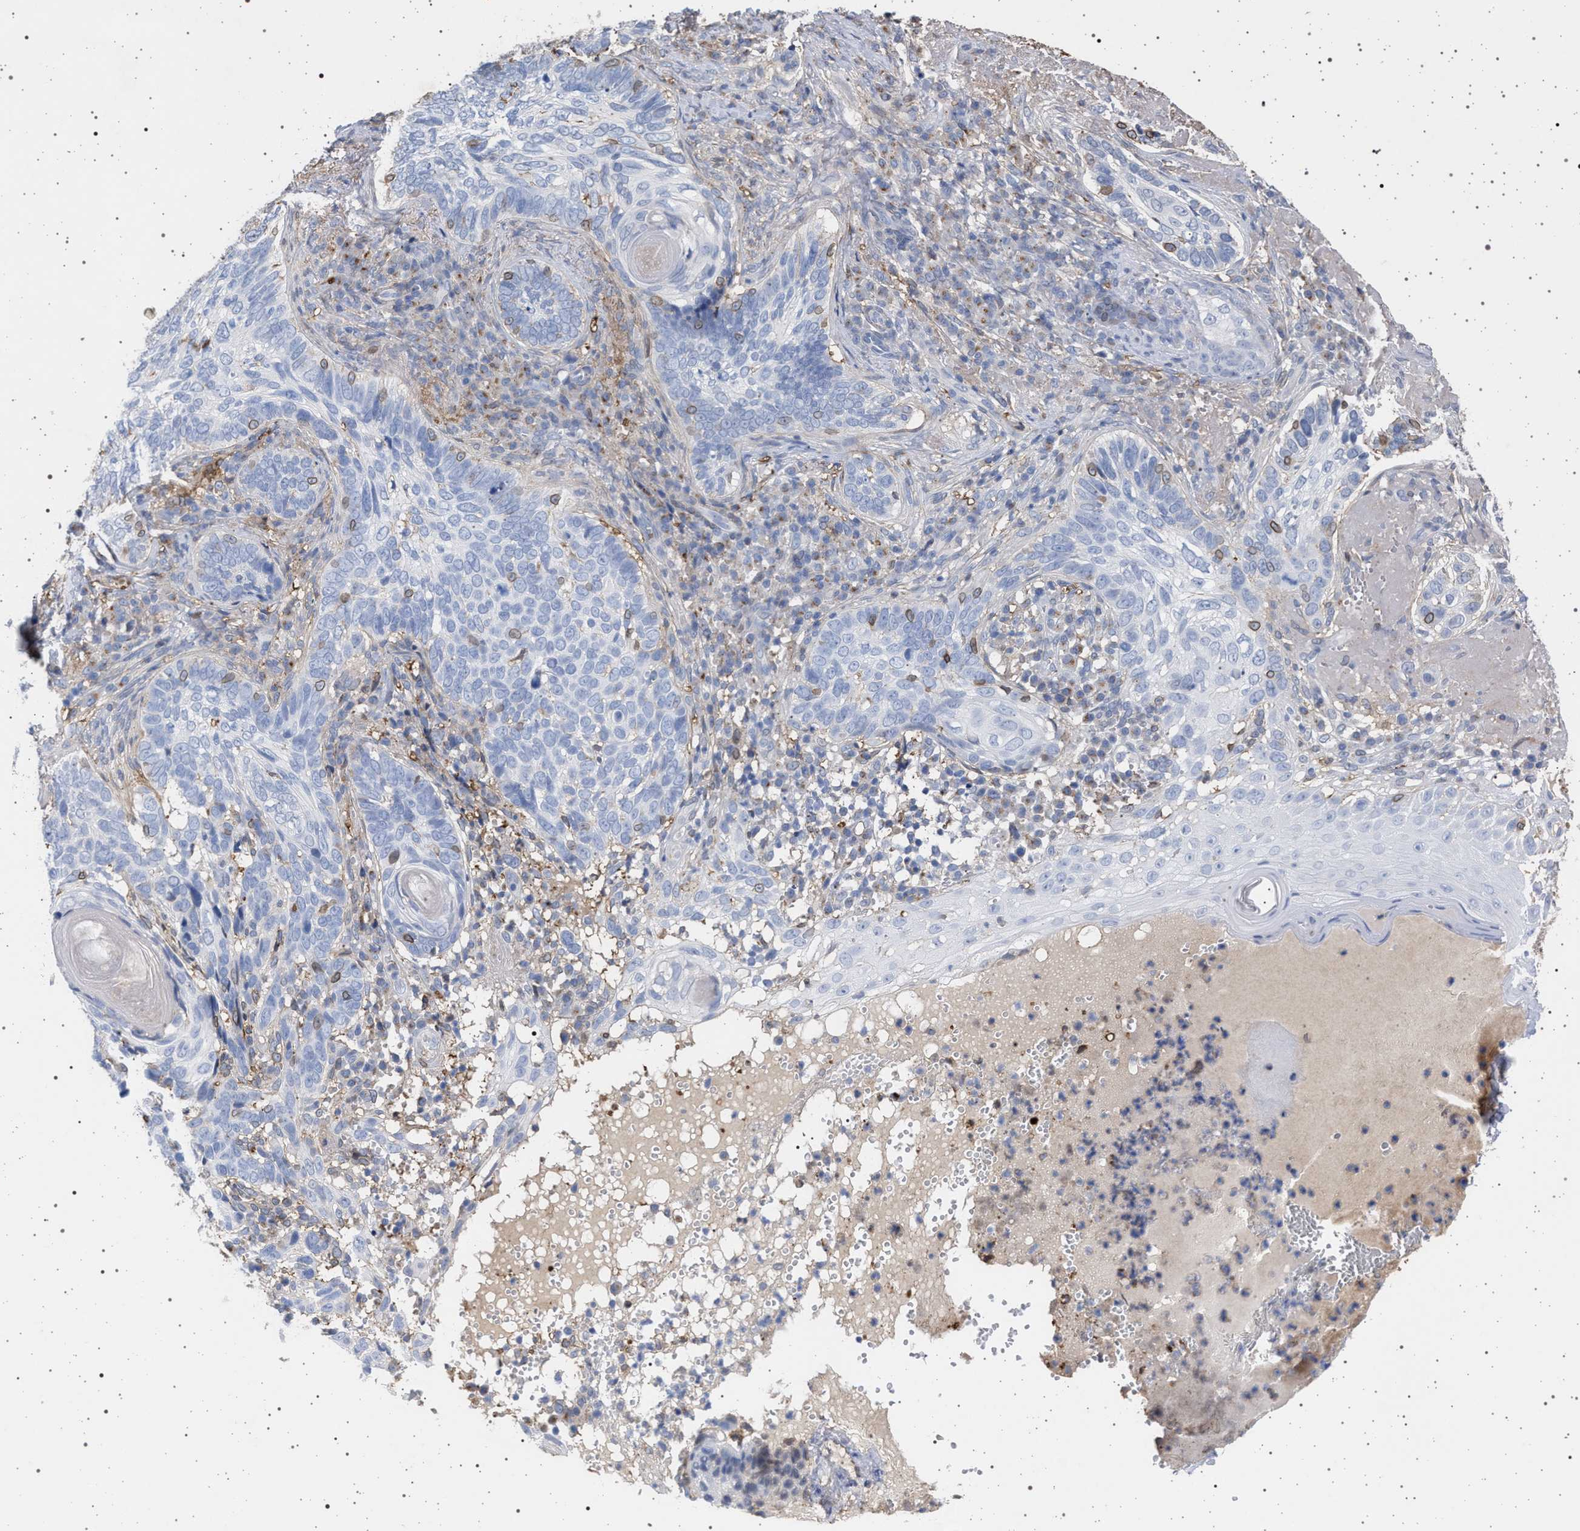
{"staining": {"intensity": "weak", "quantity": "<25%", "location": "cytoplasmic/membranous"}, "tissue": "skin cancer", "cell_type": "Tumor cells", "image_type": "cancer", "snomed": [{"axis": "morphology", "description": "Basal cell carcinoma"}, {"axis": "topography", "description": "Skin"}], "caption": "Tumor cells show no significant protein staining in skin basal cell carcinoma.", "gene": "PLG", "patient": {"sex": "female", "age": 89}}